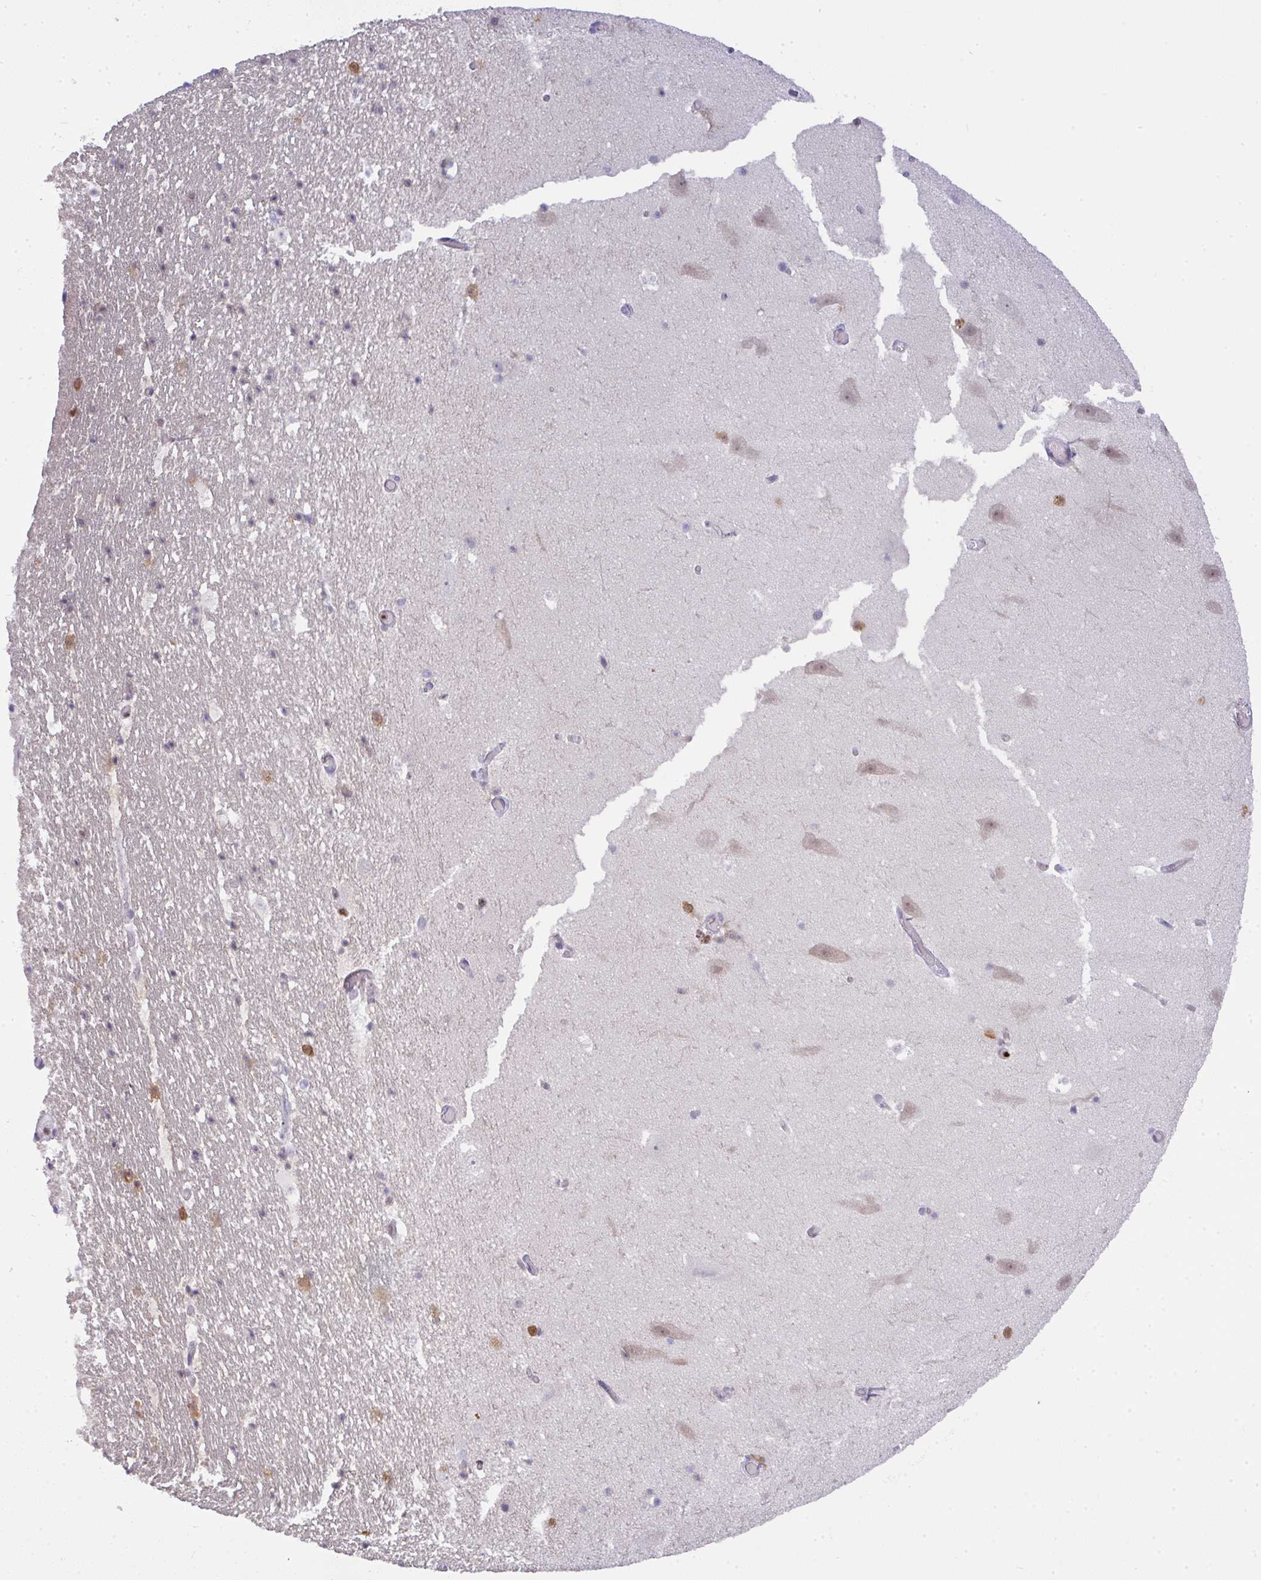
{"staining": {"intensity": "moderate", "quantity": "<25%", "location": "nuclear"}, "tissue": "hippocampus", "cell_type": "Glial cells", "image_type": "normal", "snomed": [{"axis": "morphology", "description": "Normal tissue, NOS"}, {"axis": "topography", "description": "Hippocampus"}], "caption": "IHC photomicrograph of normal hippocampus: human hippocampus stained using immunohistochemistry (IHC) reveals low levels of moderate protein expression localized specifically in the nuclear of glial cells, appearing as a nuclear brown color.", "gene": "BBX", "patient": {"sex": "female", "age": 42}}